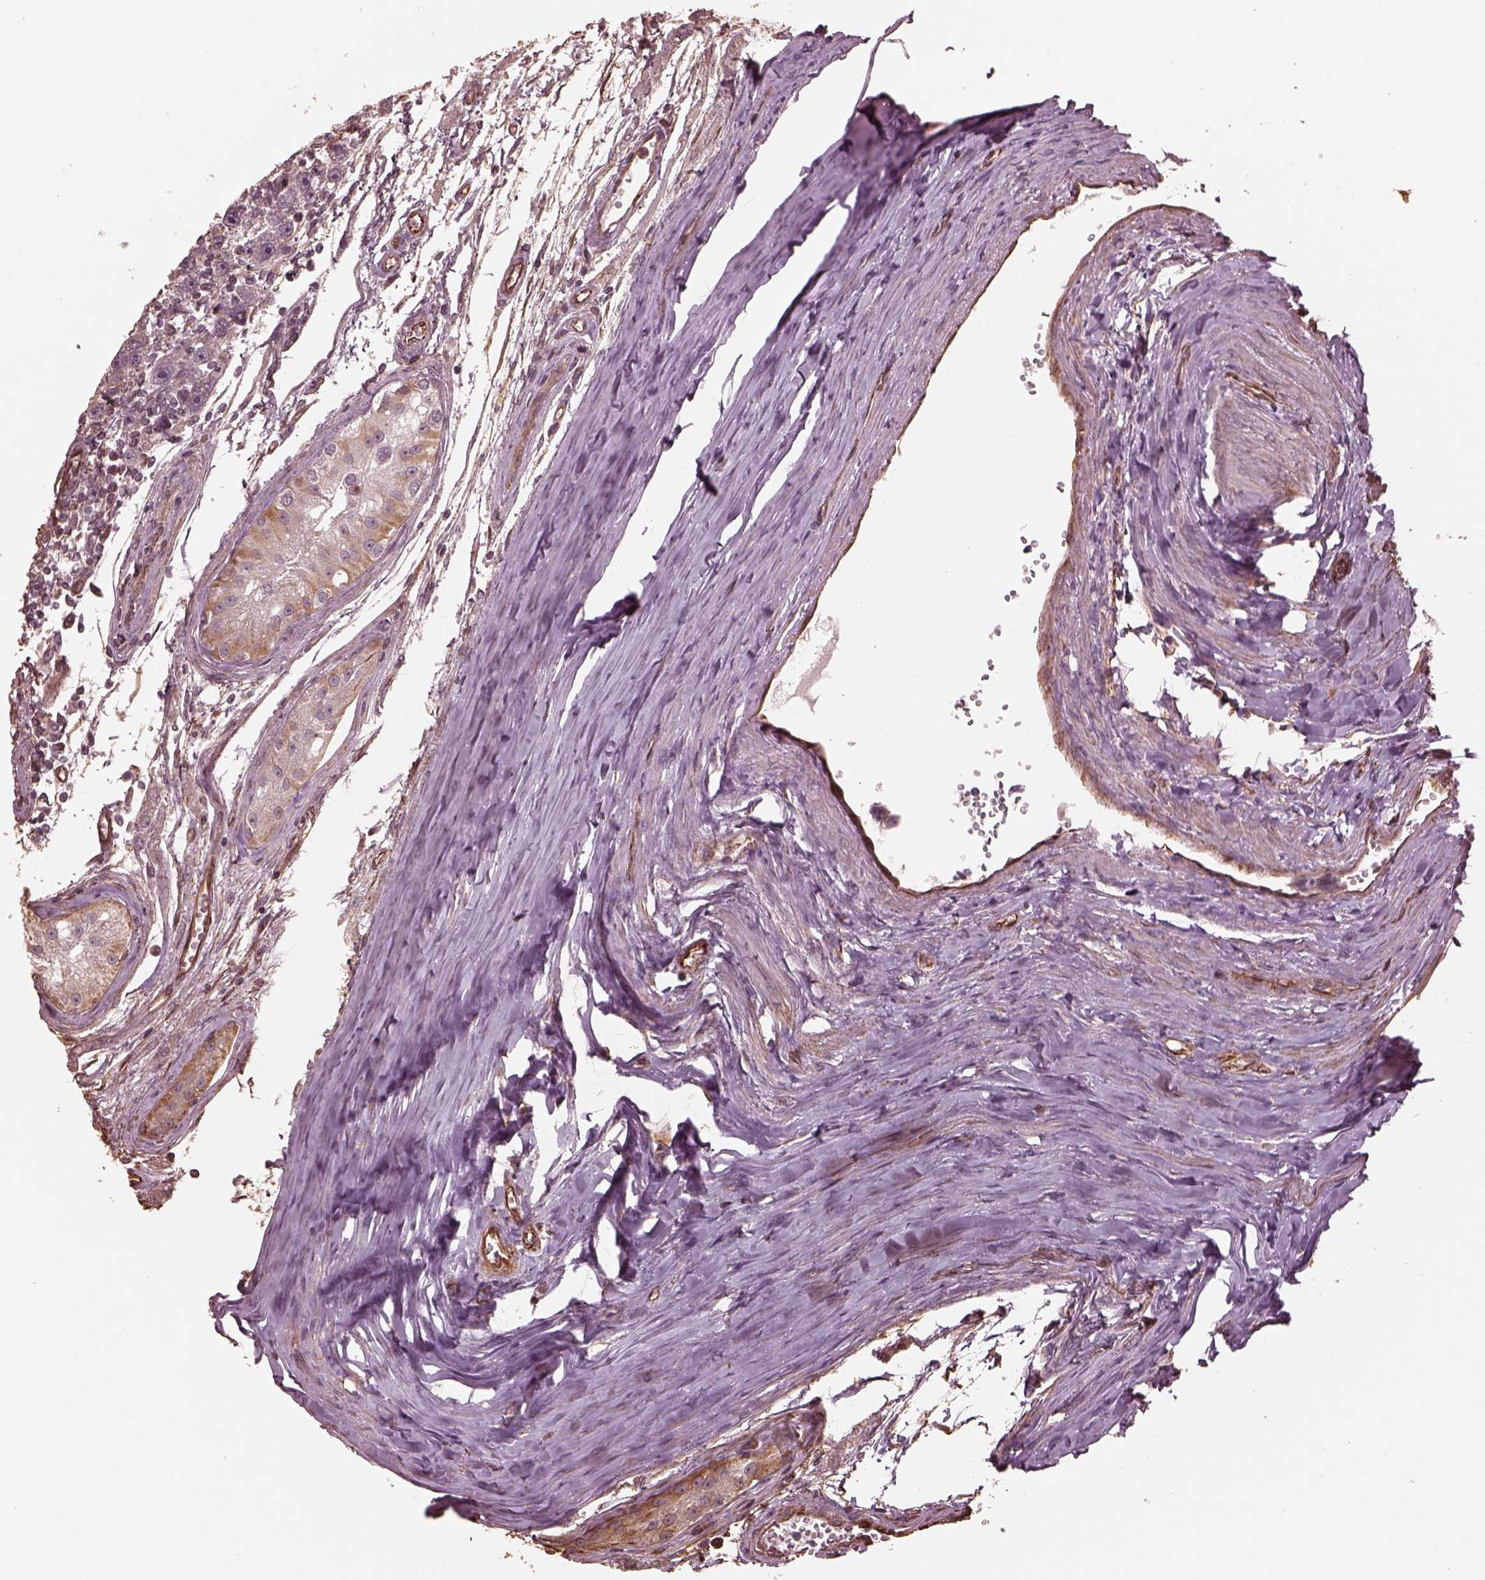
{"staining": {"intensity": "negative", "quantity": "none", "location": "none"}, "tissue": "testis cancer", "cell_type": "Tumor cells", "image_type": "cancer", "snomed": [{"axis": "morphology", "description": "Seminoma, NOS"}, {"axis": "topography", "description": "Testis"}], "caption": "Tumor cells are negative for protein expression in human seminoma (testis).", "gene": "GTPBP1", "patient": {"sex": "male", "age": 30}}